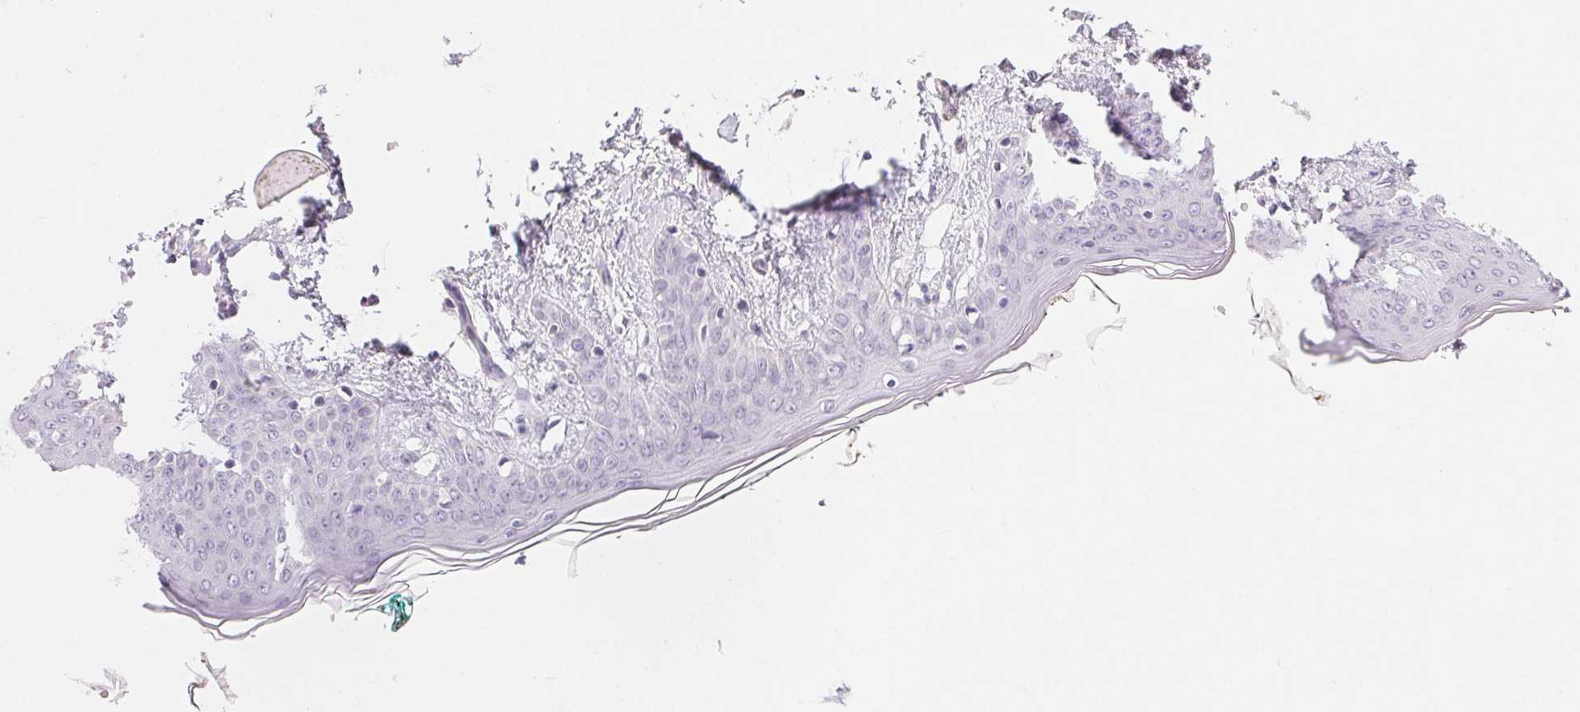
{"staining": {"intensity": "negative", "quantity": "none", "location": "none"}, "tissue": "skin", "cell_type": "Fibroblasts", "image_type": "normal", "snomed": [{"axis": "morphology", "description": "Normal tissue, NOS"}, {"axis": "topography", "description": "Skin"}], "caption": "Fibroblasts are negative for protein expression in normal human skin. Brightfield microscopy of IHC stained with DAB (3,3'-diaminobenzidine) (brown) and hematoxylin (blue), captured at high magnification.", "gene": "MIOX", "patient": {"sex": "female", "age": 34}}